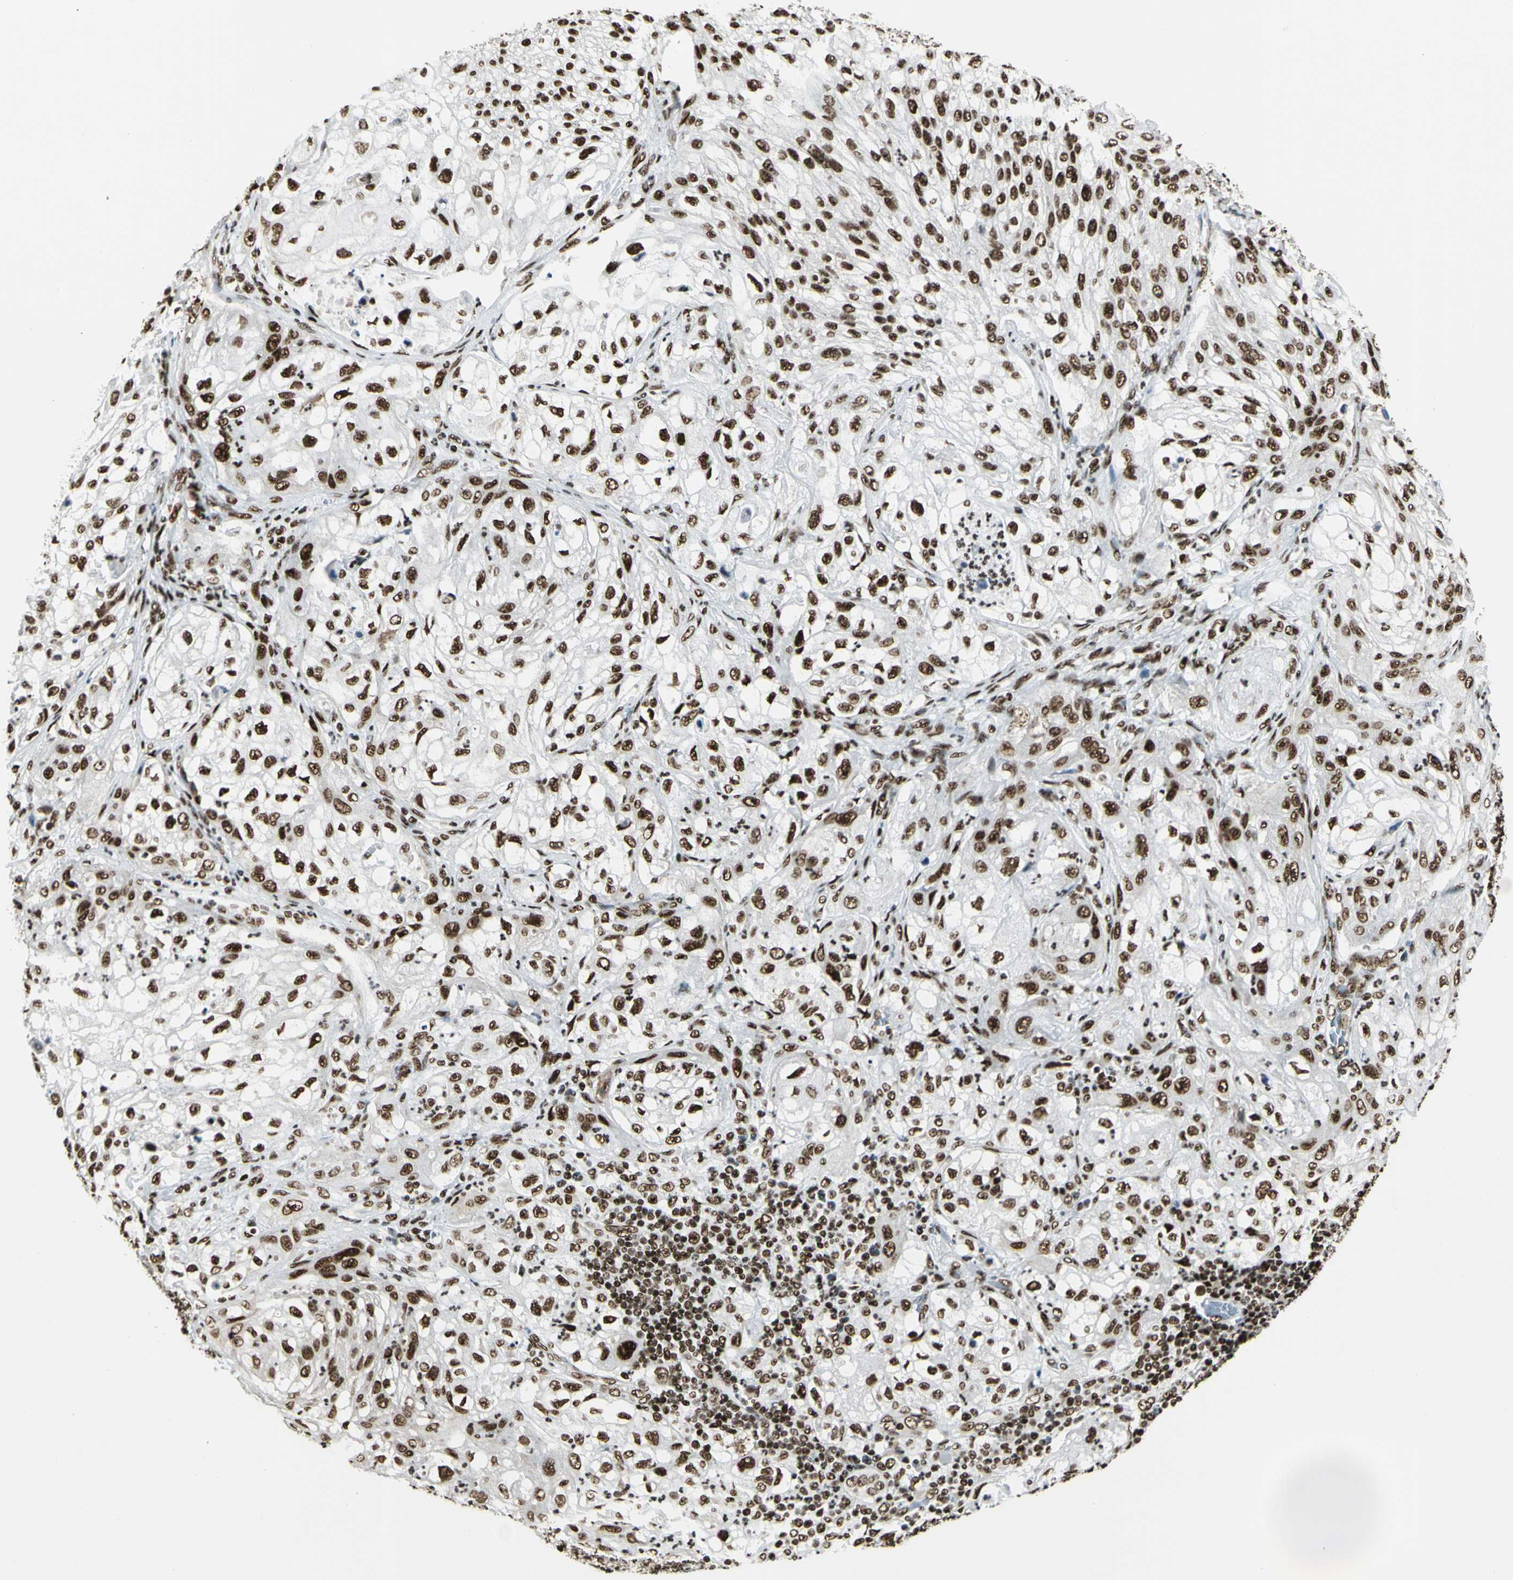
{"staining": {"intensity": "strong", "quantity": ">75%", "location": "nuclear"}, "tissue": "lung cancer", "cell_type": "Tumor cells", "image_type": "cancer", "snomed": [{"axis": "morphology", "description": "Inflammation, NOS"}, {"axis": "morphology", "description": "Squamous cell carcinoma, NOS"}, {"axis": "topography", "description": "Lymph node"}, {"axis": "topography", "description": "Soft tissue"}, {"axis": "topography", "description": "Lung"}], "caption": "About >75% of tumor cells in human lung cancer (squamous cell carcinoma) reveal strong nuclear protein positivity as visualized by brown immunohistochemical staining.", "gene": "CCAR1", "patient": {"sex": "male", "age": 66}}